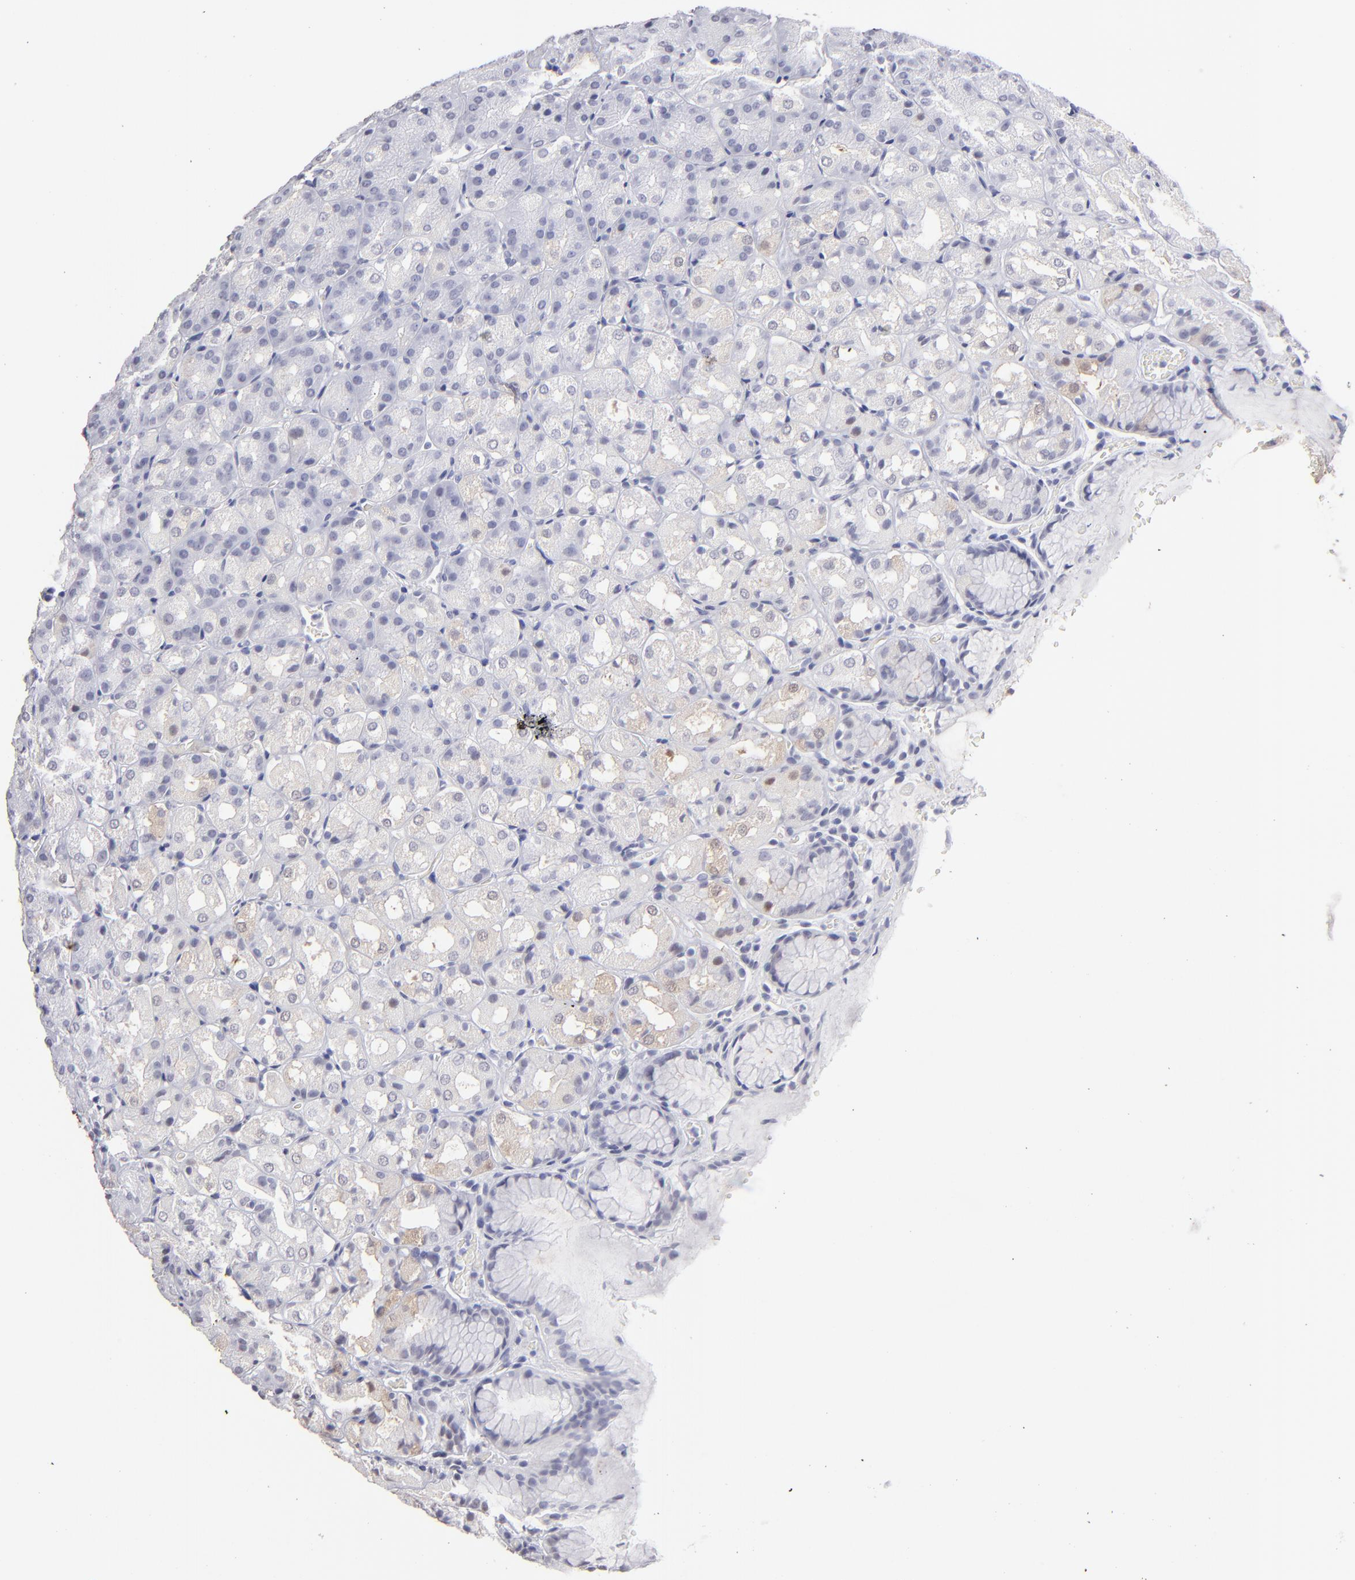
{"staining": {"intensity": "weak", "quantity": "25%-75%", "location": "cytoplasmic/membranous"}, "tissue": "stomach", "cell_type": "Glandular cells", "image_type": "normal", "snomed": [{"axis": "morphology", "description": "Normal tissue, NOS"}, {"axis": "topography", "description": "Stomach, upper"}], "caption": "Immunohistochemical staining of normal stomach demonstrates low levels of weak cytoplasmic/membranous positivity in approximately 25%-75% of glandular cells. (brown staining indicates protein expression, while blue staining denotes nuclei).", "gene": "ALDOB", "patient": {"sex": "female", "age": 81}}